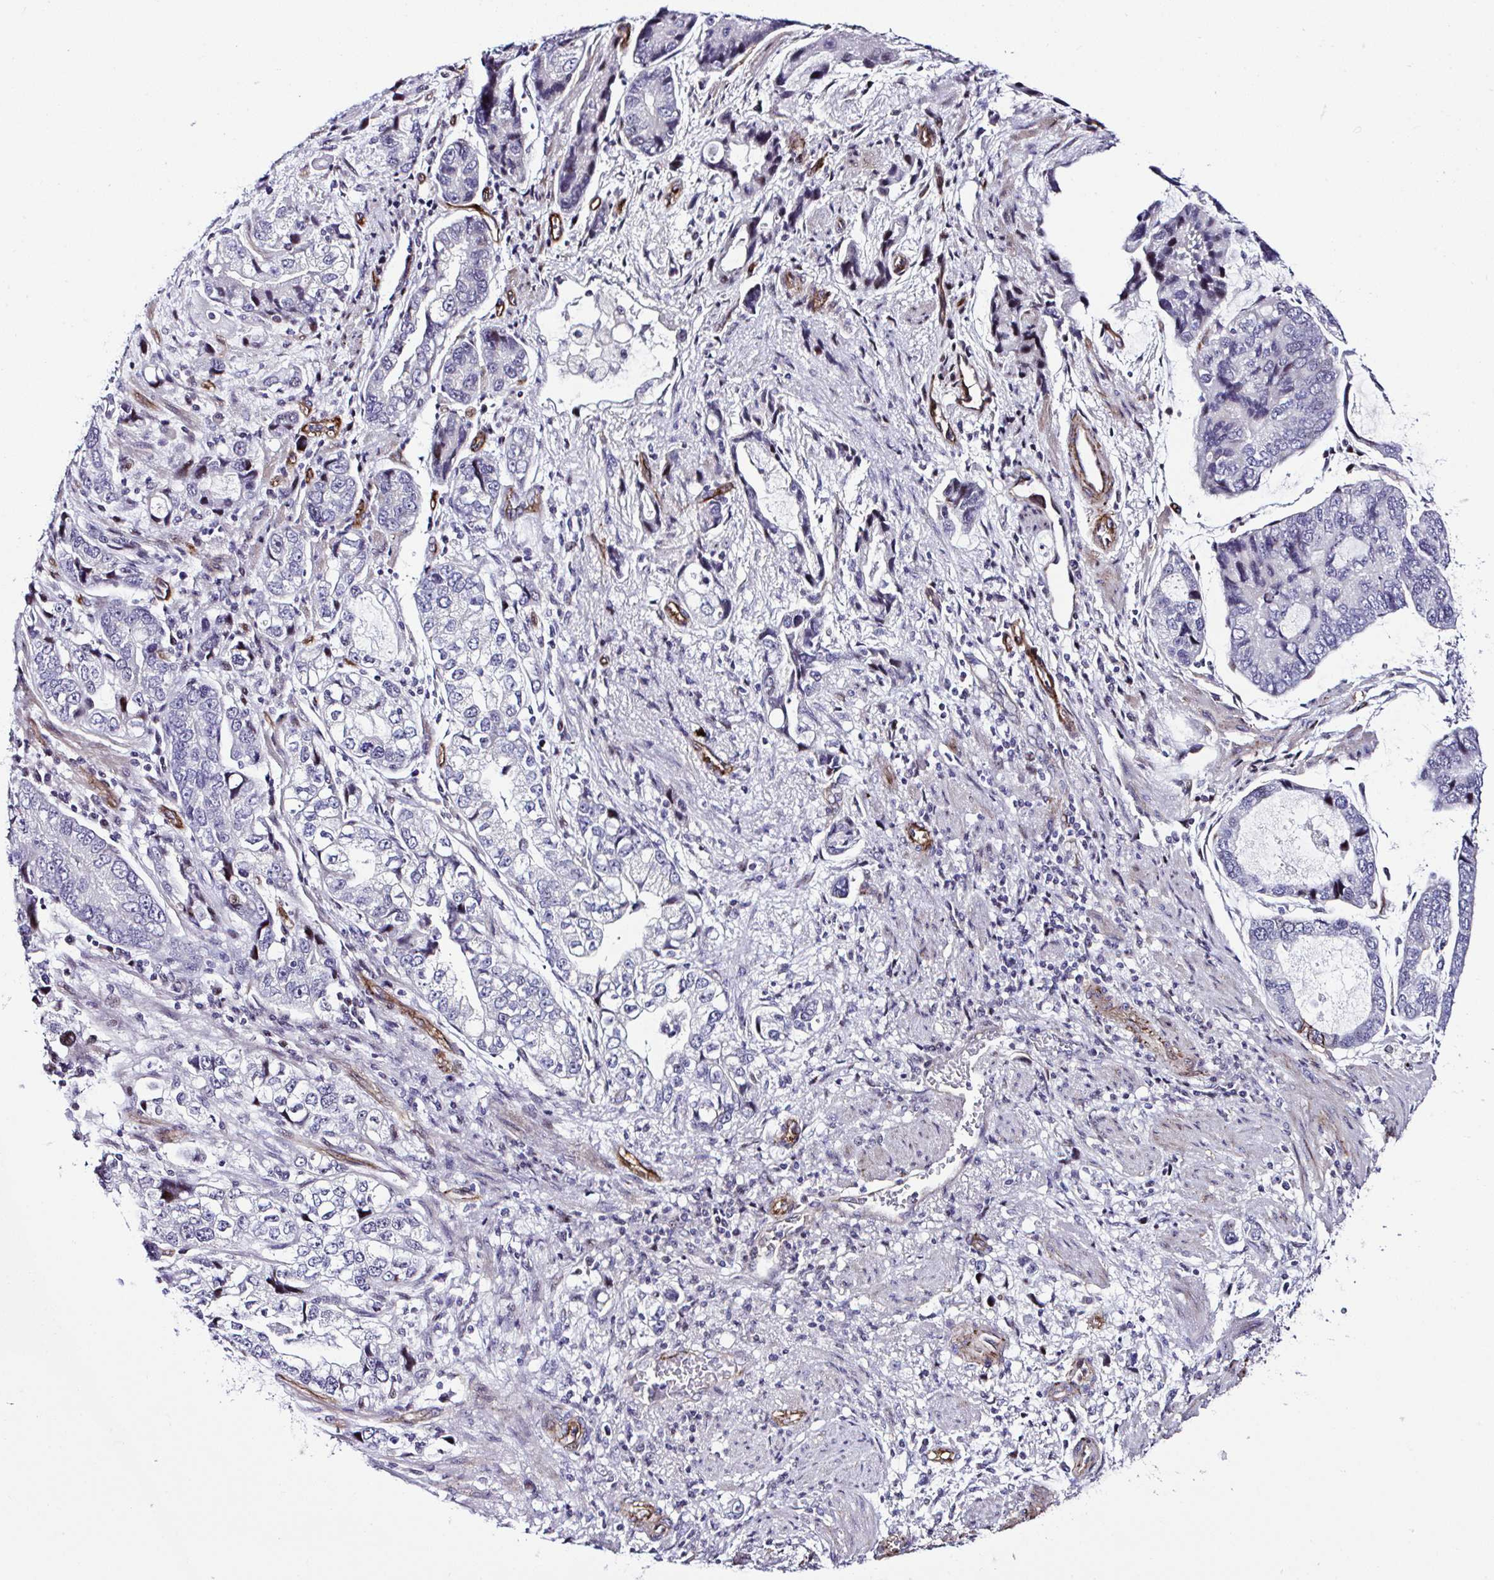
{"staining": {"intensity": "moderate", "quantity": "<25%", "location": "nuclear"}, "tissue": "stomach cancer", "cell_type": "Tumor cells", "image_type": "cancer", "snomed": [{"axis": "morphology", "description": "Adenocarcinoma, NOS"}, {"axis": "topography", "description": "Stomach, lower"}], "caption": "Moderate nuclear positivity is identified in about <25% of tumor cells in stomach cancer. Using DAB (brown) and hematoxylin (blue) stains, captured at high magnification using brightfield microscopy.", "gene": "FBXO34", "patient": {"sex": "female", "age": 93}}